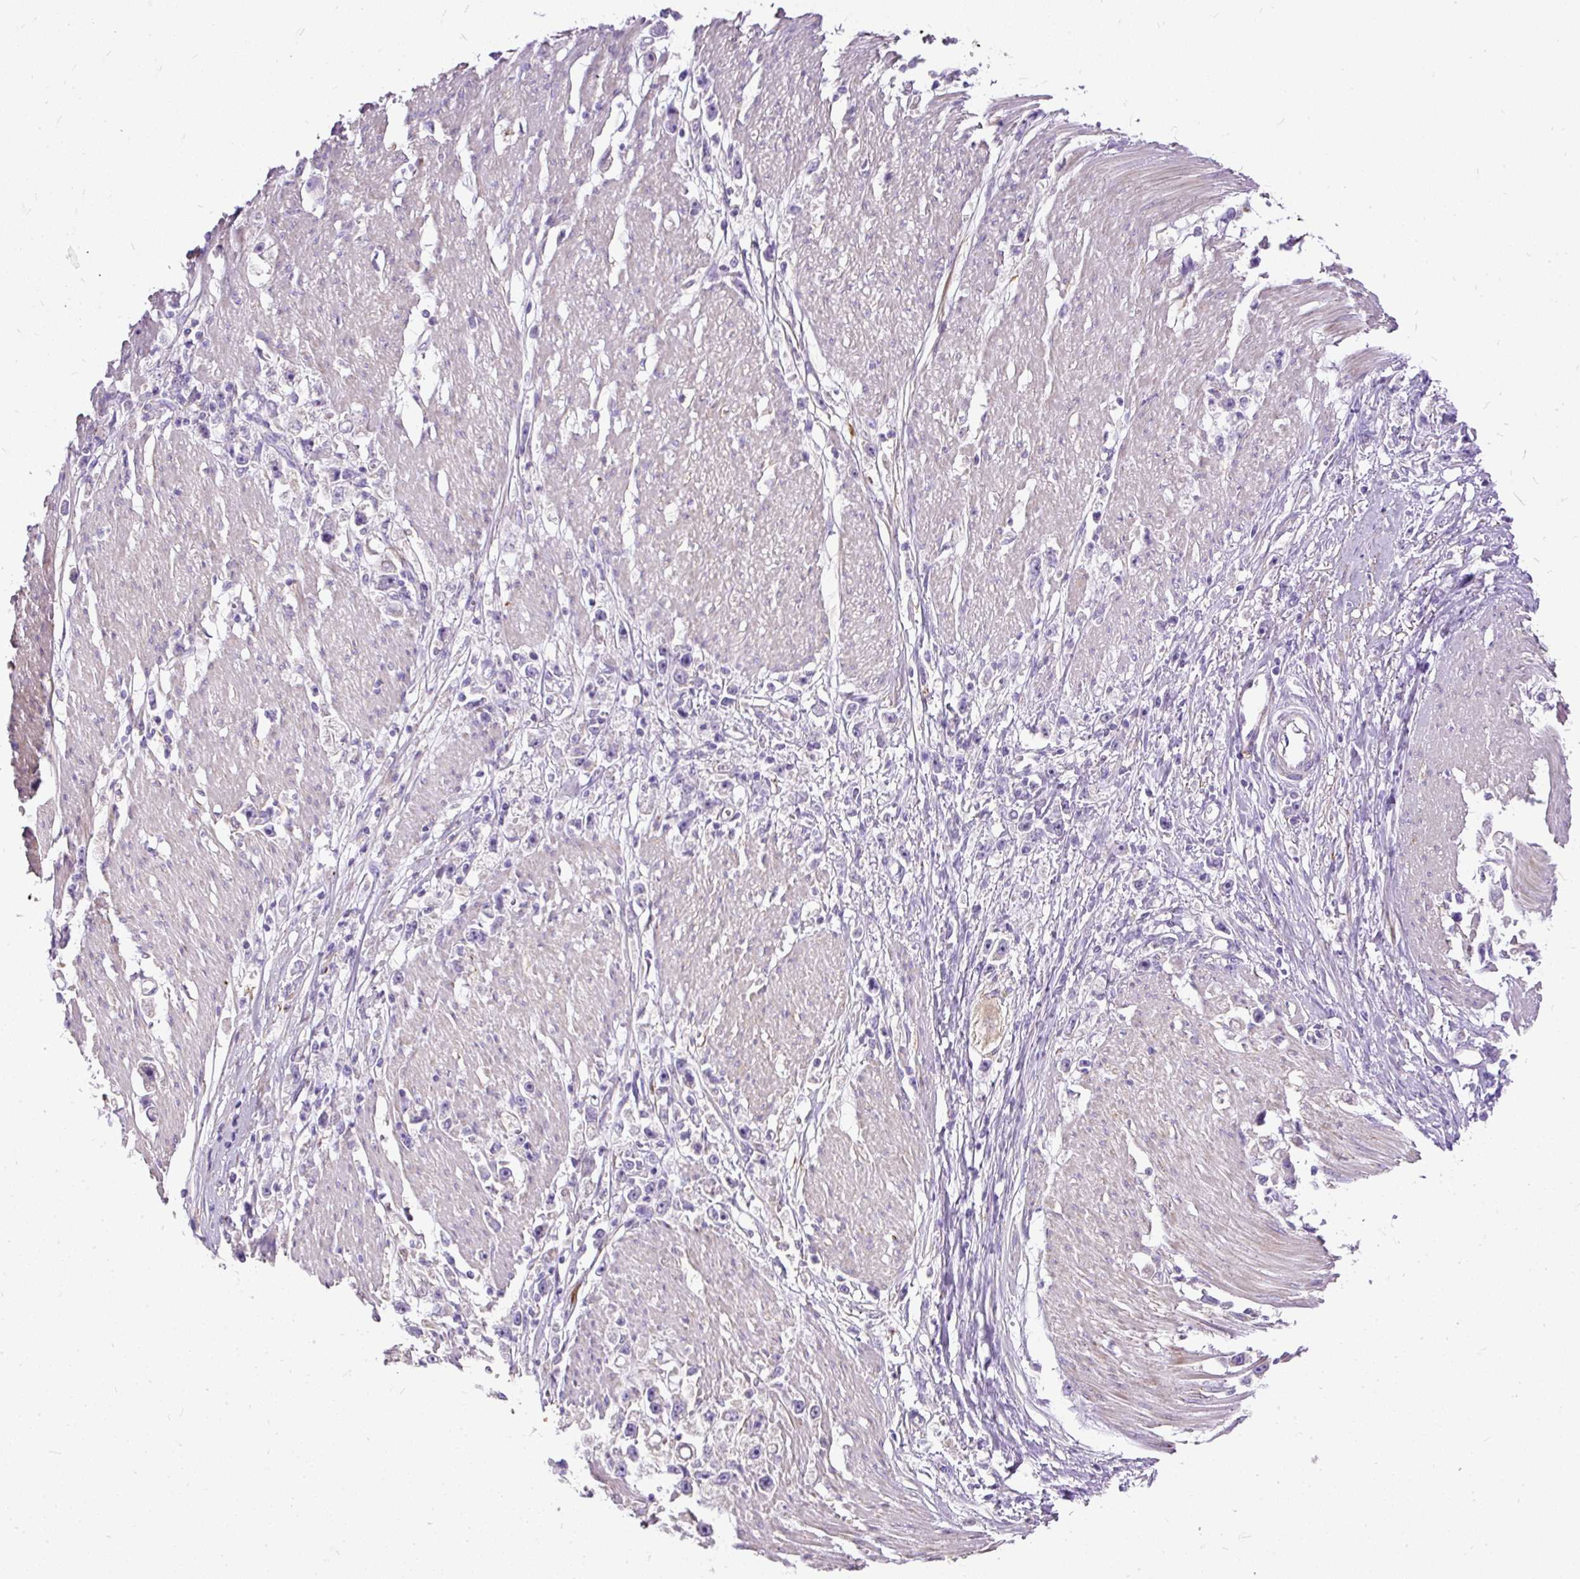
{"staining": {"intensity": "negative", "quantity": "none", "location": "none"}, "tissue": "stomach cancer", "cell_type": "Tumor cells", "image_type": "cancer", "snomed": [{"axis": "morphology", "description": "Adenocarcinoma, NOS"}, {"axis": "topography", "description": "Stomach"}], "caption": "Immunohistochemistry (IHC) photomicrograph of stomach cancer (adenocarcinoma) stained for a protein (brown), which displays no expression in tumor cells. (Stains: DAB (3,3'-diaminobenzidine) immunohistochemistry with hematoxylin counter stain, Microscopy: brightfield microscopy at high magnification).", "gene": "GBX1", "patient": {"sex": "female", "age": 59}}